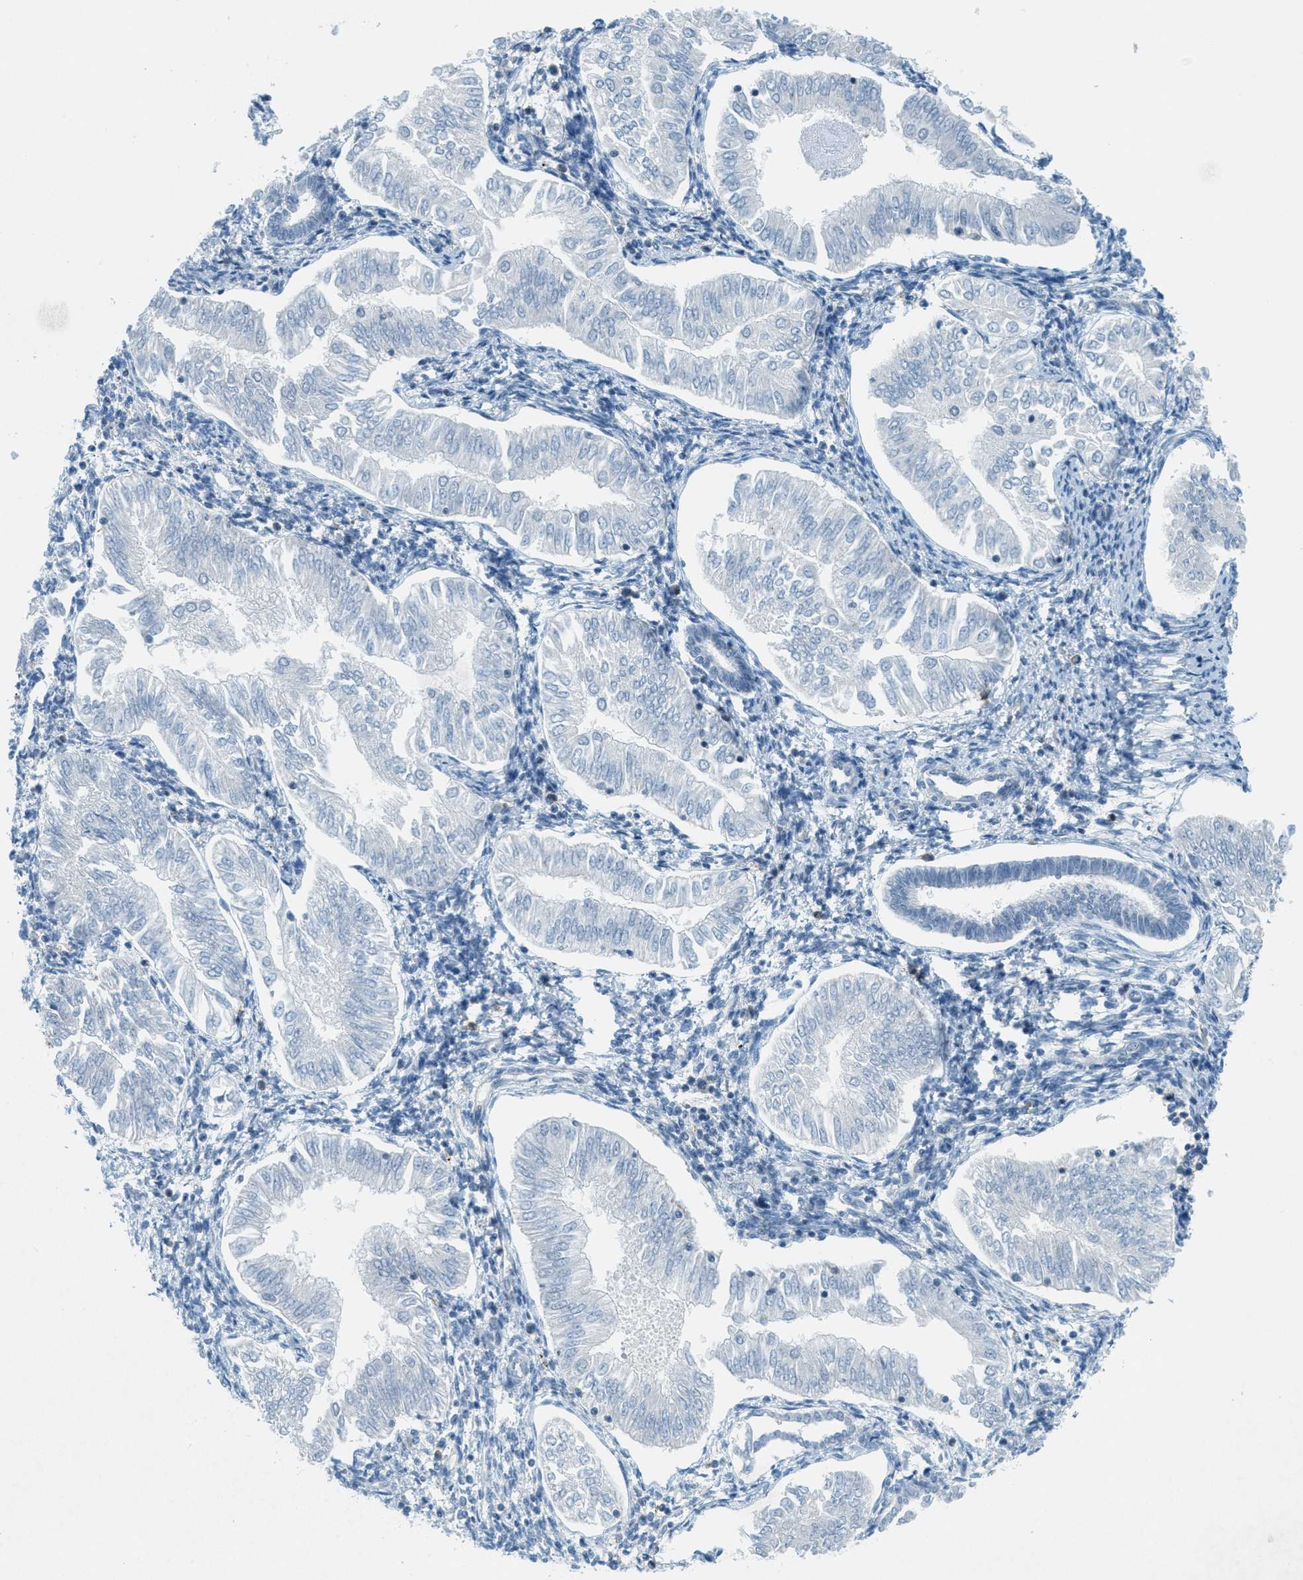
{"staining": {"intensity": "negative", "quantity": "none", "location": "none"}, "tissue": "endometrial cancer", "cell_type": "Tumor cells", "image_type": "cancer", "snomed": [{"axis": "morphology", "description": "Adenocarcinoma, NOS"}, {"axis": "topography", "description": "Endometrium"}], "caption": "High power microscopy image of an immunohistochemistry (IHC) histopathology image of endometrial cancer, revealing no significant expression in tumor cells. (DAB (3,3'-diaminobenzidine) immunohistochemistry (IHC) visualized using brightfield microscopy, high magnification).", "gene": "FYN", "patient": {"sex": "female", "age": 53}}